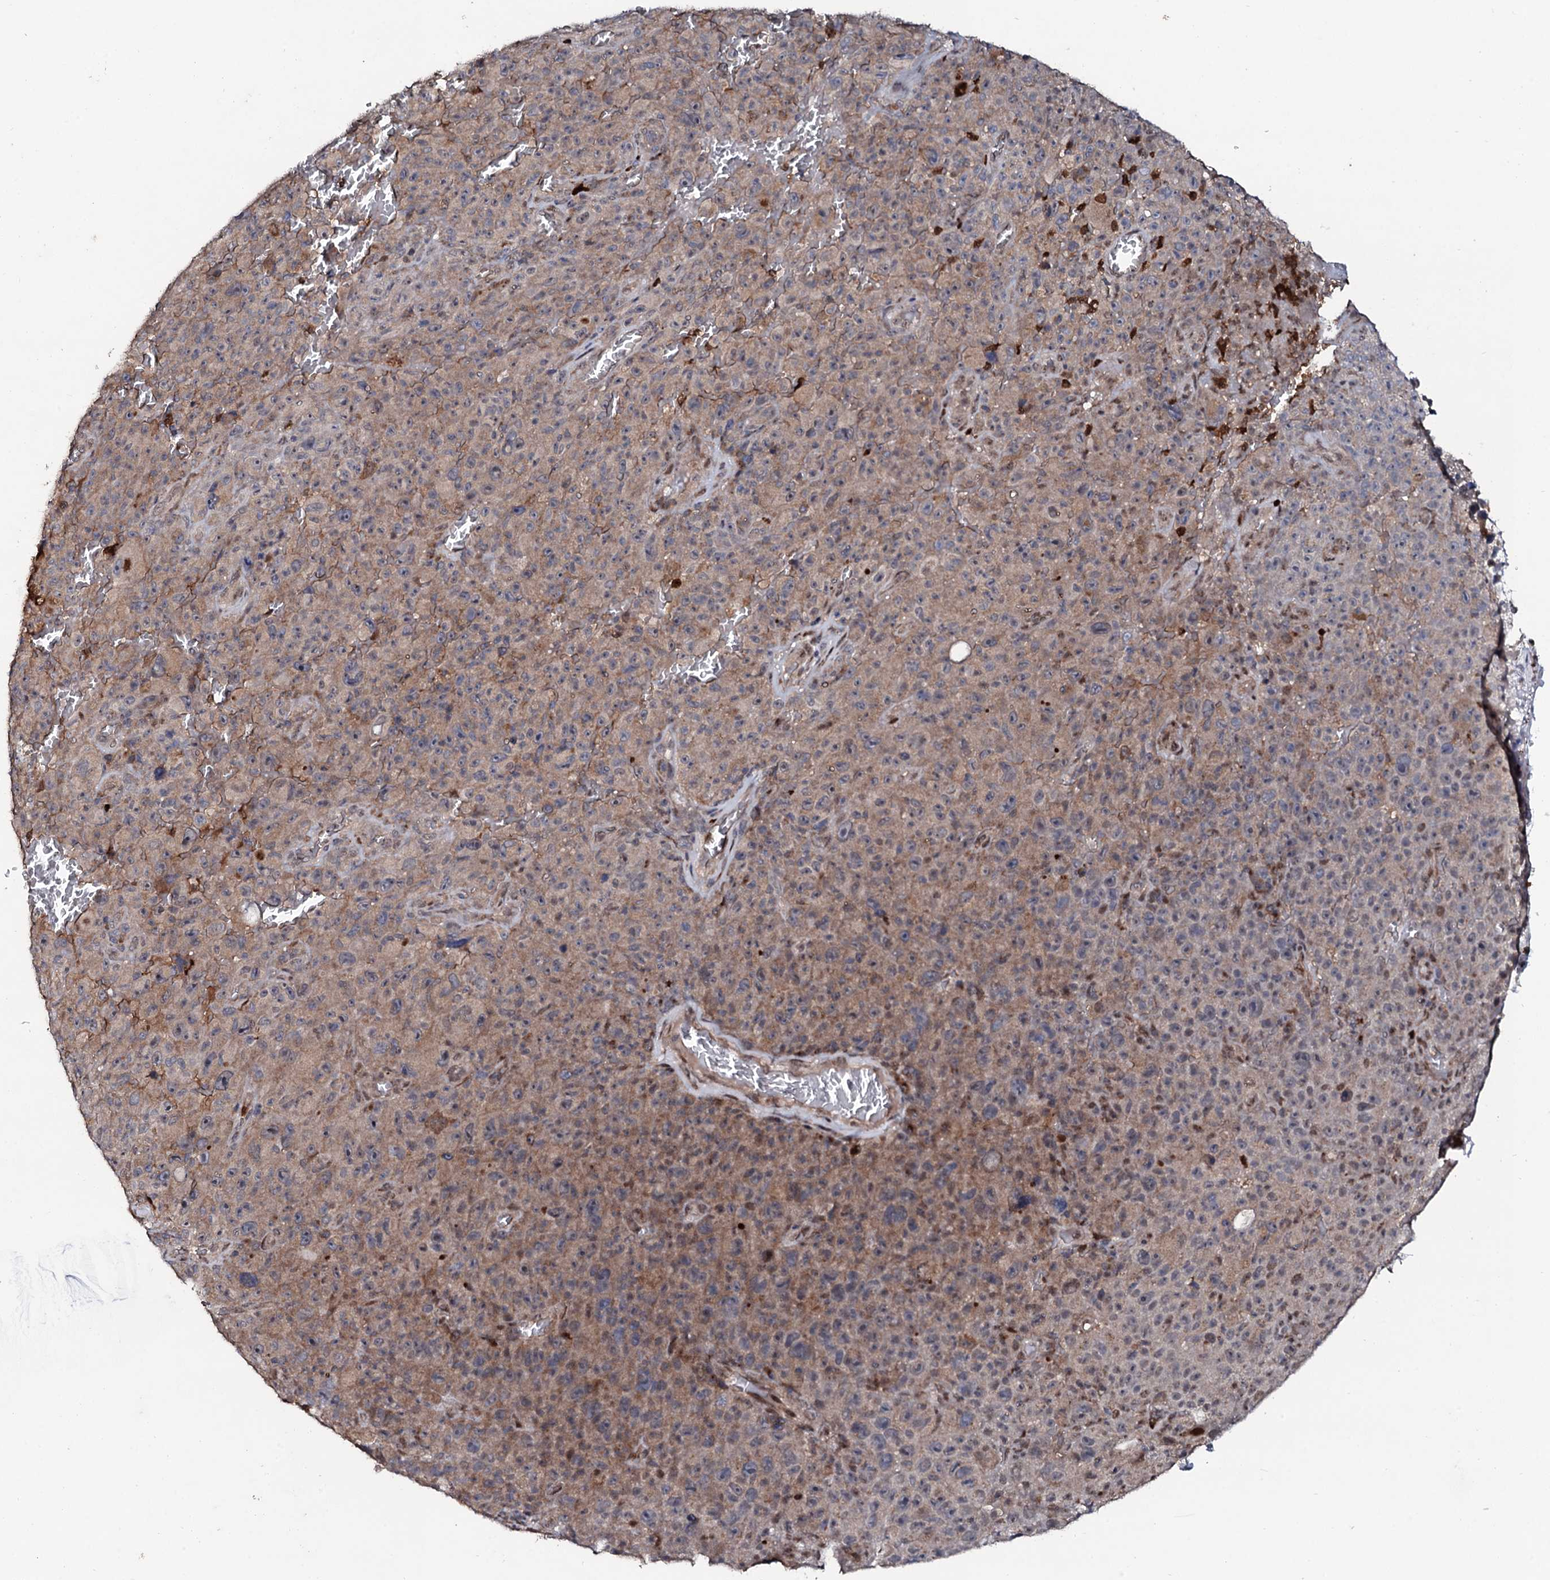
{"staining": {"intensity": "weak", "quantity": ">75%", "location": "cytoplasmic/membranous,nuclear"}, "tissue": "melanoma", "cell_type": "Tumor cells", "image_type": "cancer", "snomed": [{"axis": "morphology", "description": "Malignant melanoma, NOS"}, {"axis": "topography", "description": "Skin"}], "caption": "The histopathology image demonstrates immunohistochemical staining of malignant melanoma. There is weak cytoplasmic/membranous and nuclear staining is identified in about >75% of tumor cells.", "gene": "COG6", "patient": {"sex": "female", "age": 82}}